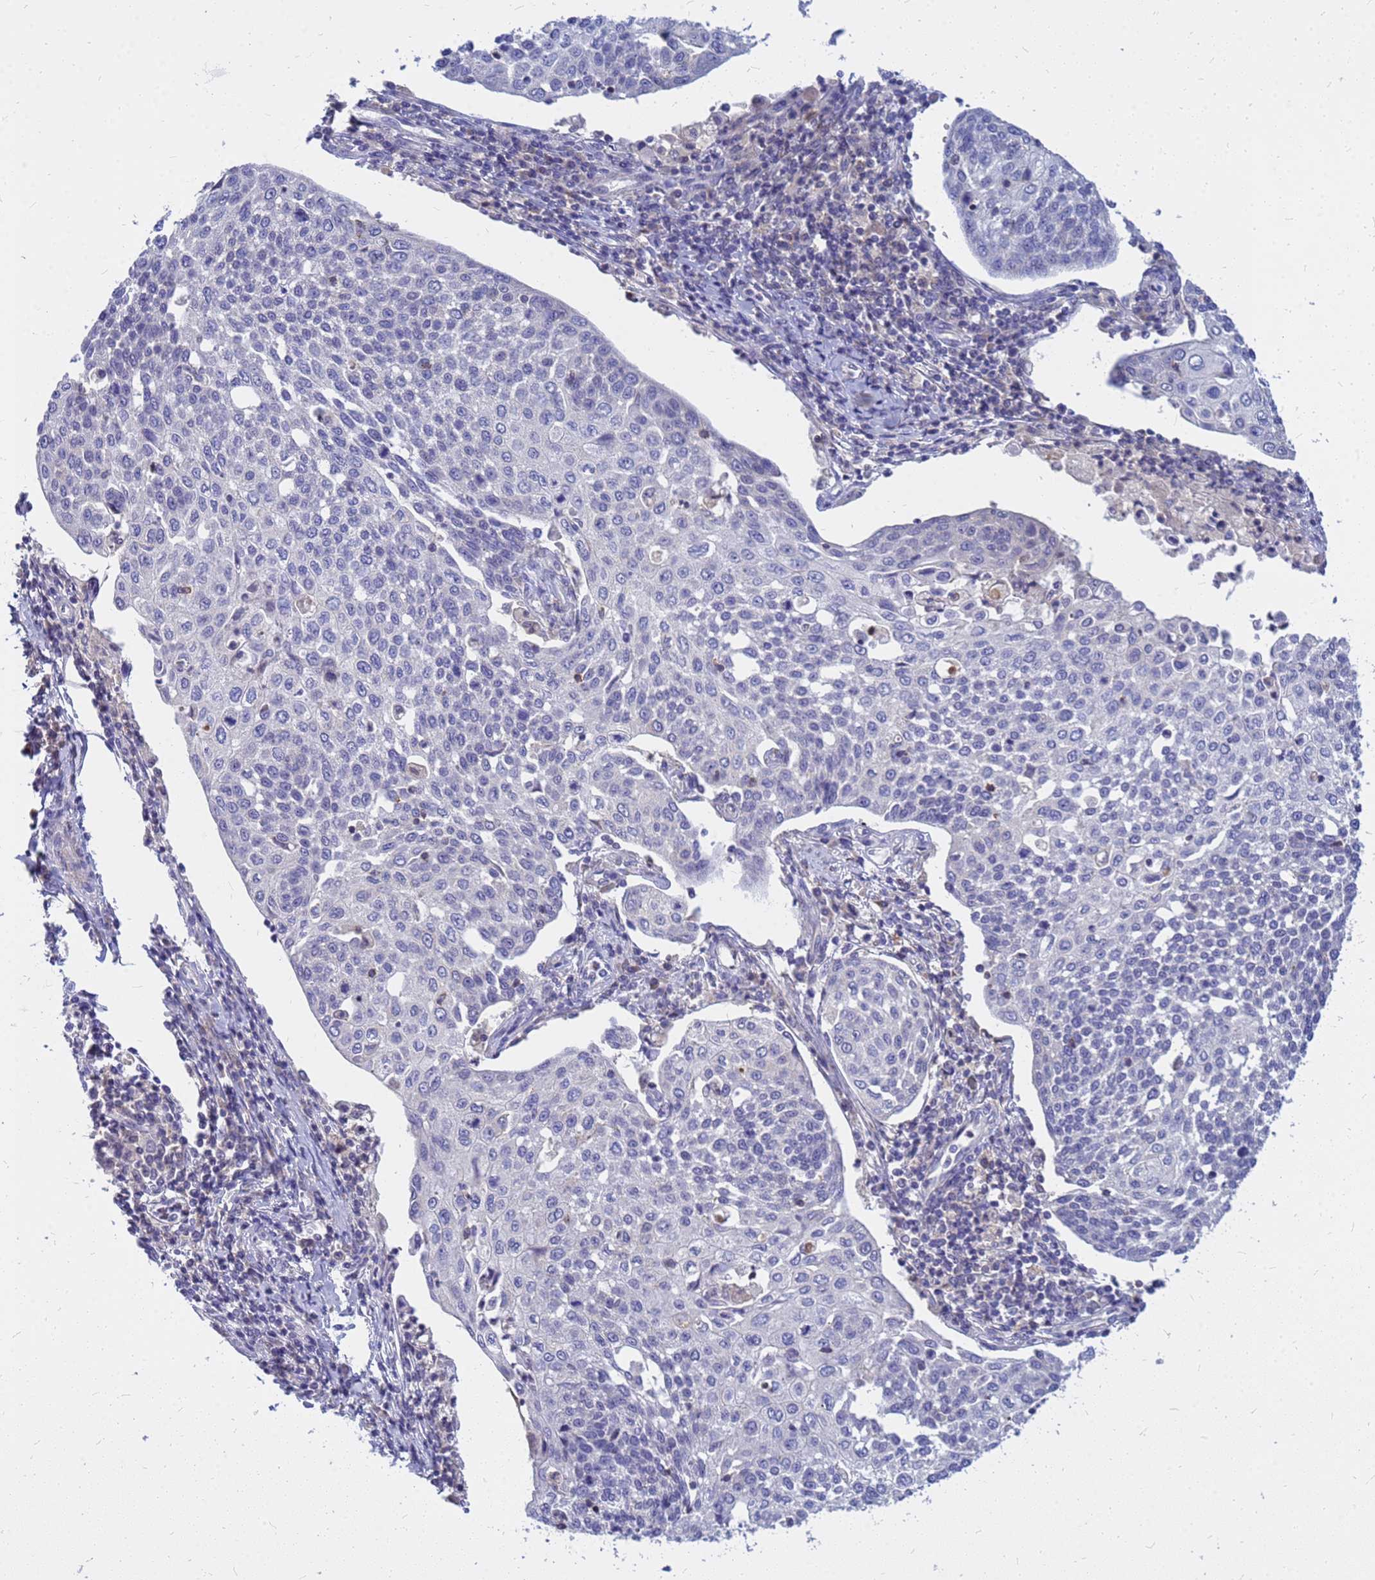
{"staining": {"intensity": "negative", "quantity": "none", "location": "none"}, "tissue": "cervical cancer", "cell_type": "Tumor cells", "image_type": "cancer", "snomed": [{"axis": "morphology", "description": "Squamous cell carcinoma, NOS"}, {"axis": "topography", "description": "Cervix"}], "caption": "A photomicrograph of squamous cell carcinoma (cervical) stained for a protein displays no brown staining in tumor cells.", "gene": "SRGAP3", "patient": {"sex": "female", "age": 34}}